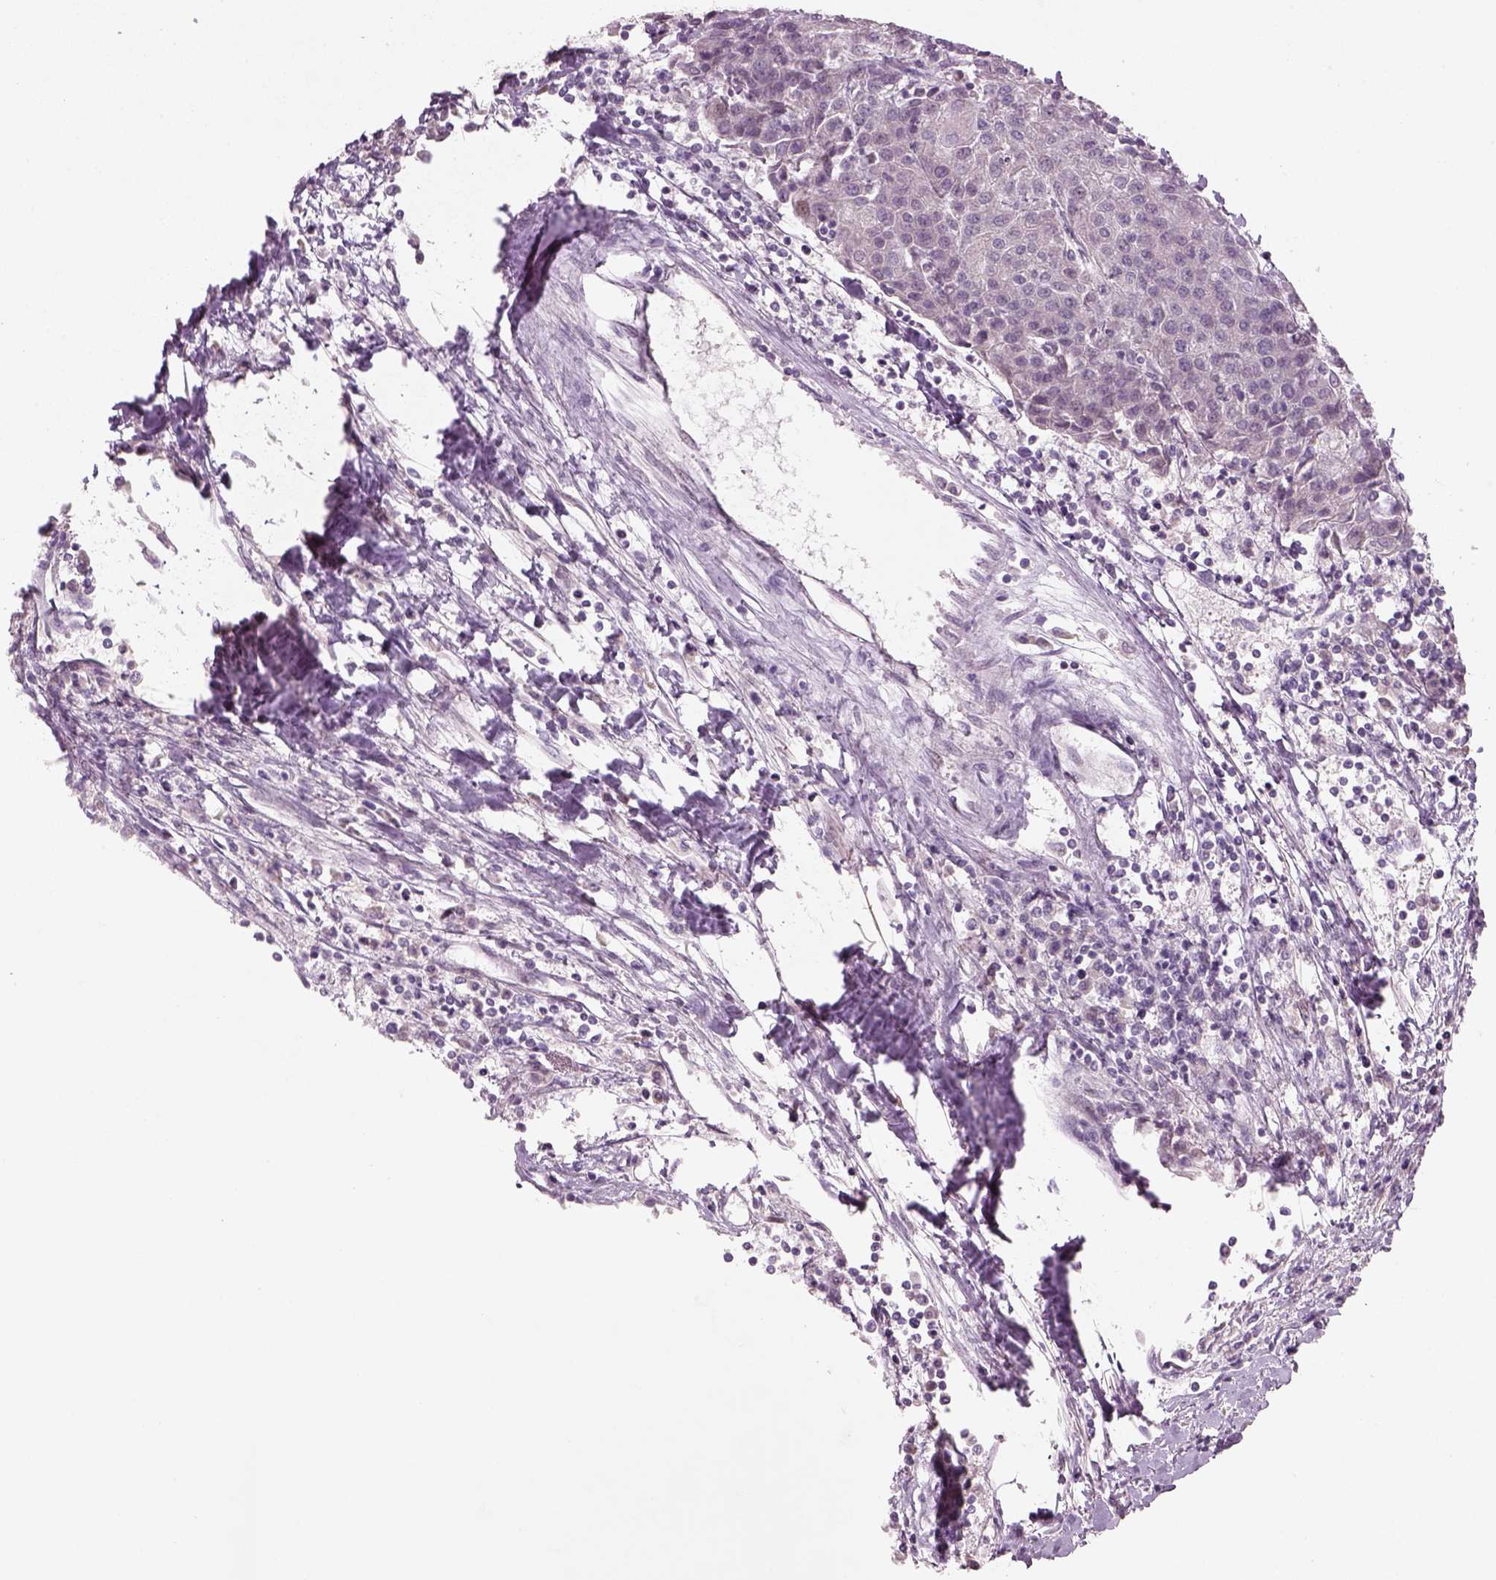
{"staining": {"intensity": "negative", "quantity": "none", "location": "none"}, "tissue": "urothelial cancer", "cell_type": "Tumor cells", "image_type": "cancer", "snomed": [{"axis": "morphology", "description": "Urothelial carcinoma, High grade"}, {"axis": "topography", "description": "Urinary bladder"}], "caption": "High magnification brightfield microscopy of urothelial cancer stained with DAB (brown) and counterstained with hematoxylin (blue): tumor cells show no significant expression.", "gene": "PENK", "patient": {"sex": "female", "age": 85}}